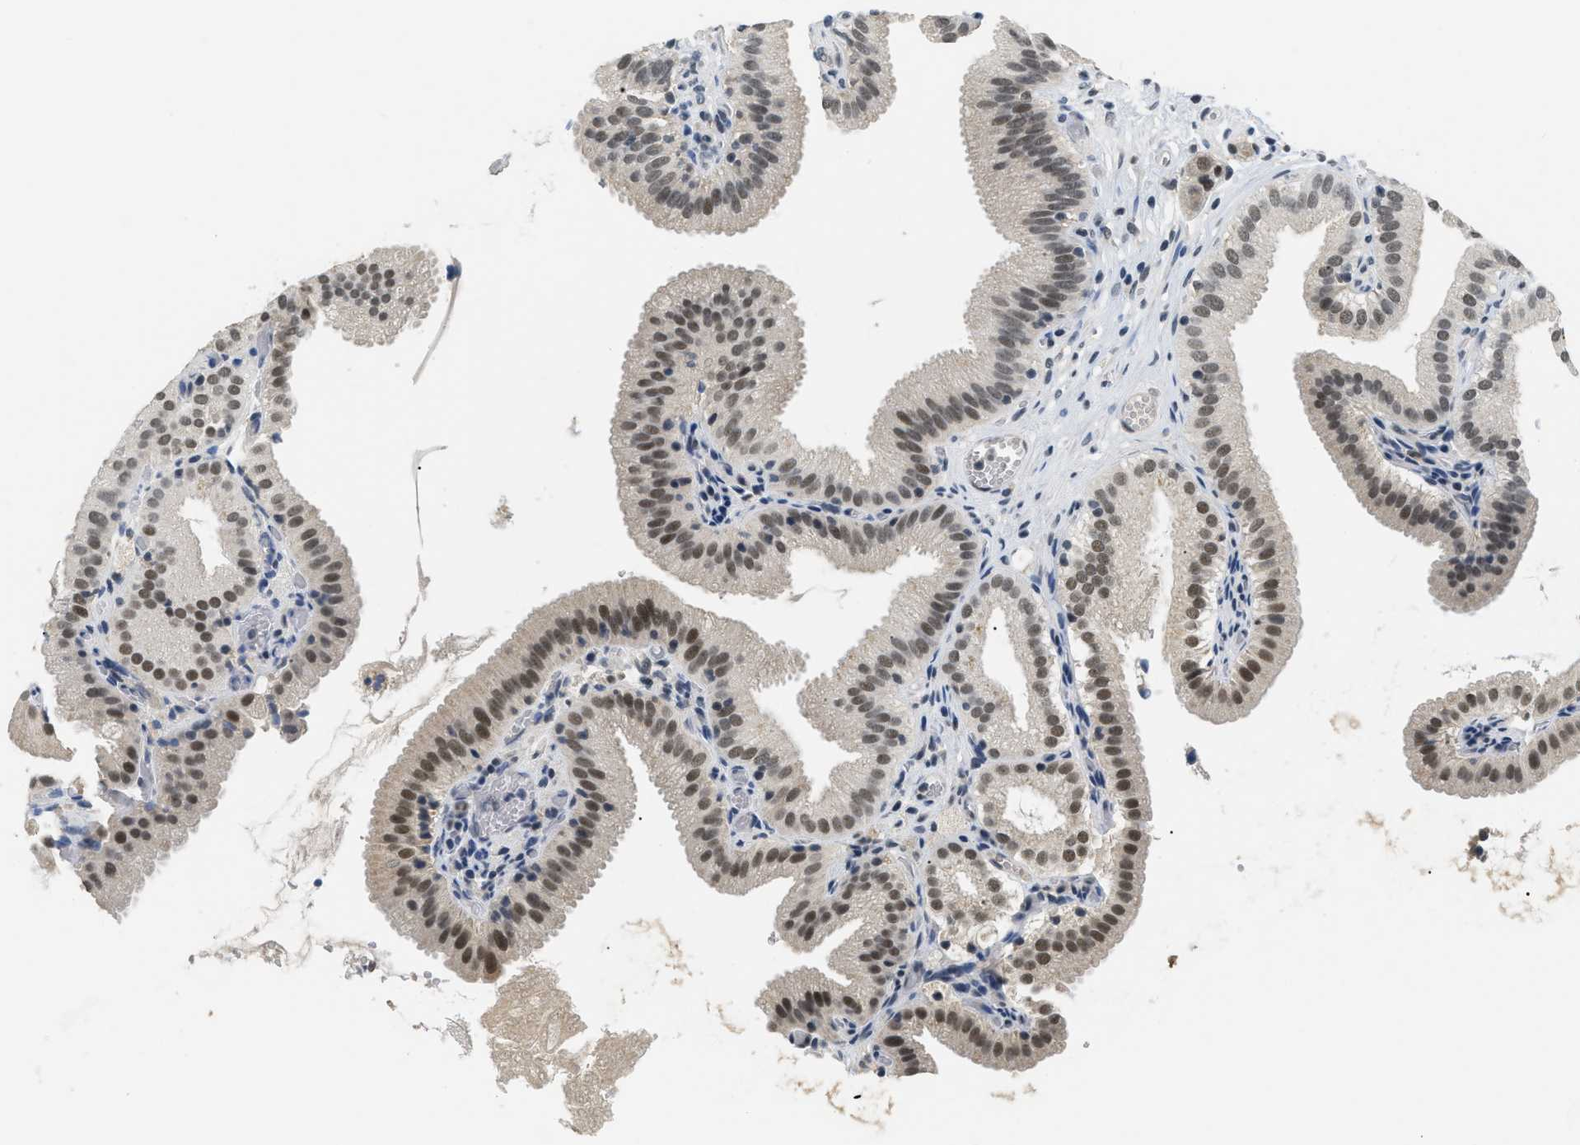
{"staining": {"intensity": "moderate", "quantity": ">75%", "location": "nuclear"}, "tissue": "gallbladder", "cell_type": "Glandular cells", "image_type": "normal", "snomed": [{"axis": "morphology", "description": "Normal tissue, NOS"}, {"axis": "topography", "description": "Gallbladder"}], "caption": "Immunohistochemical staining of unremarkable gallbladder reveals medium levels of moderate nuclear positivity in about >75% of glandular cells. (DAB IHC, brown staining for protein, blue staining for nuclei).", "gene": "MZF1", "patient": {"sex": "male", "age": 54}}